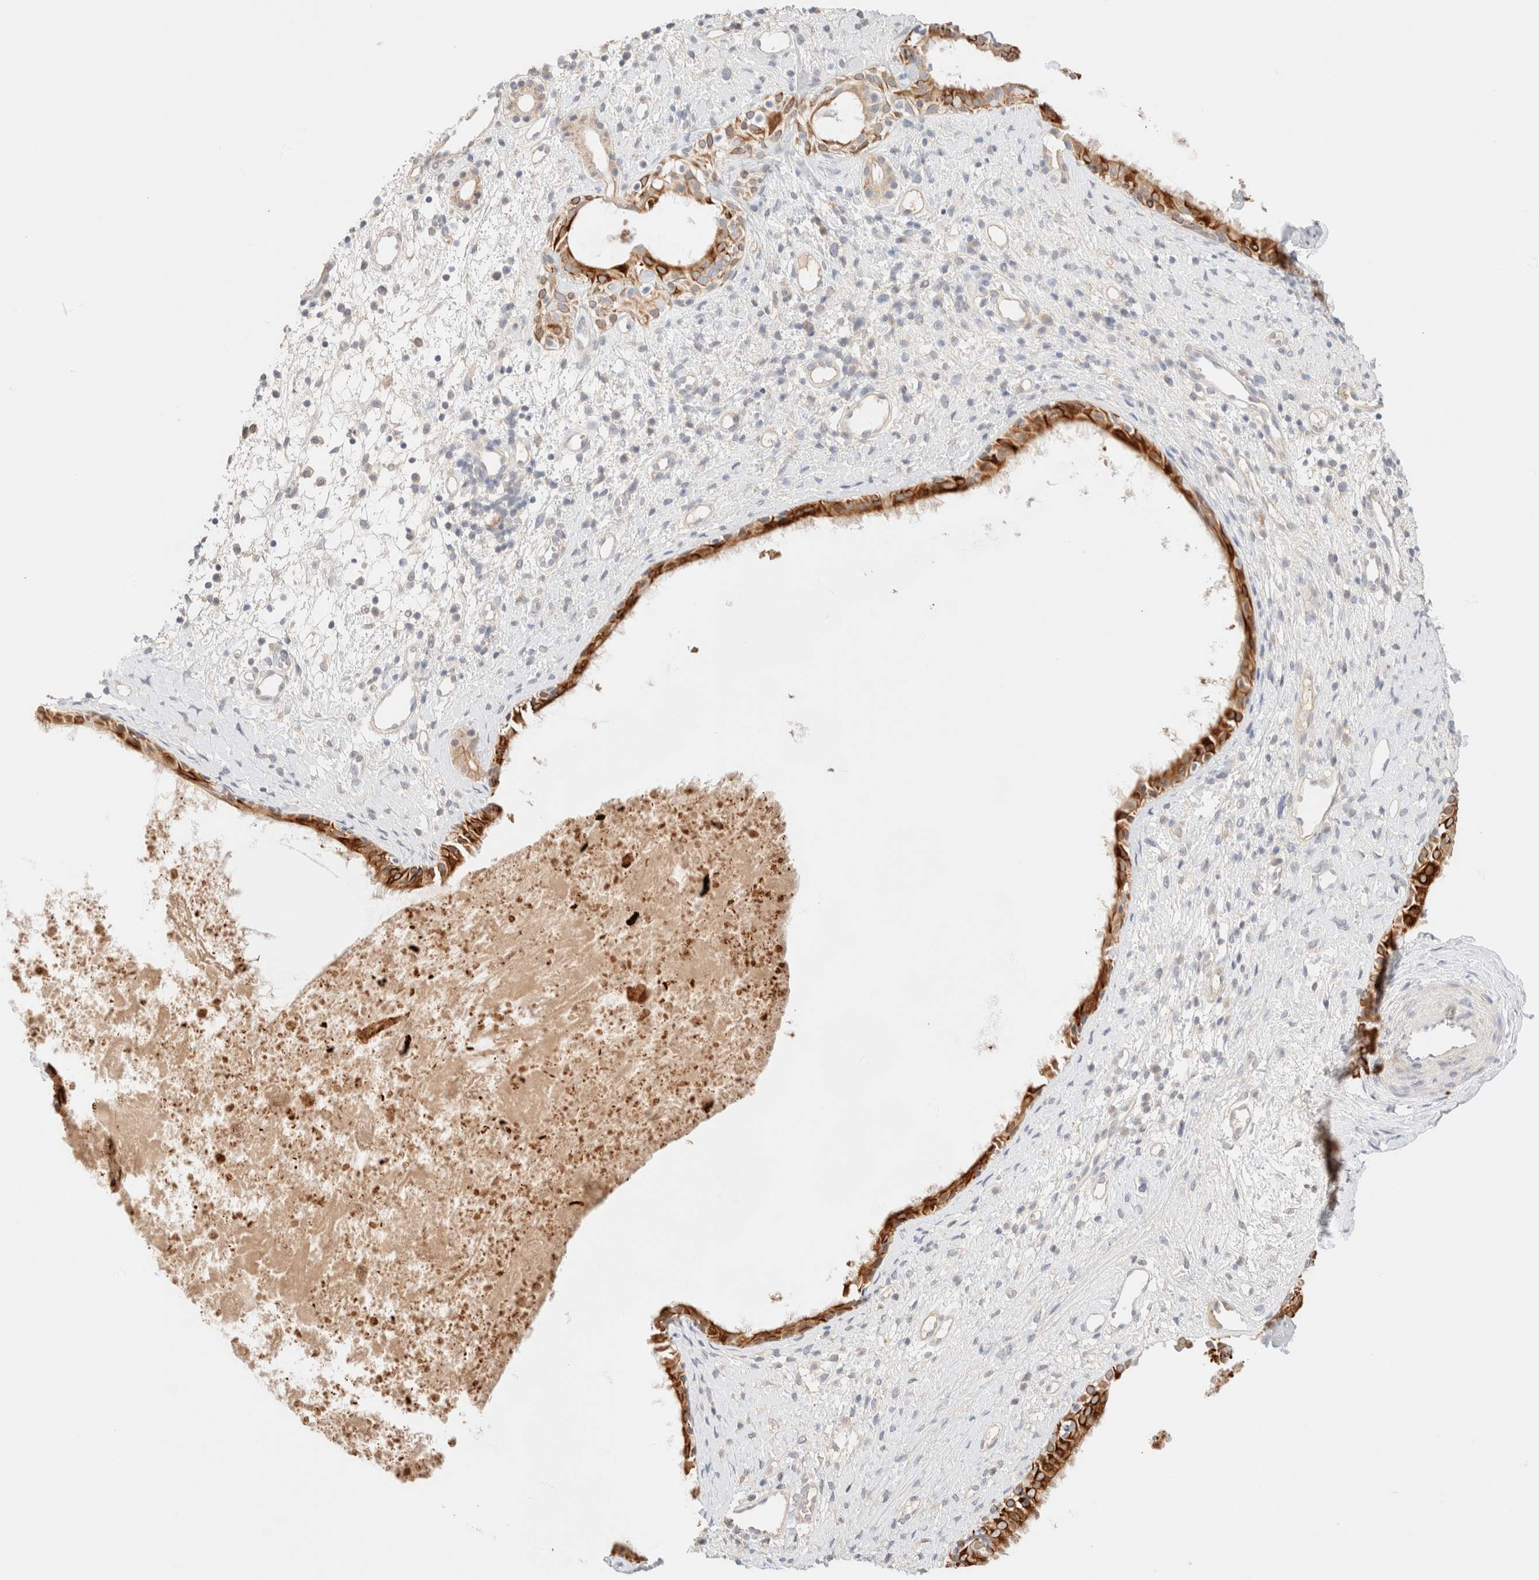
{"staining": {"intensity": "strong", "quantity": ">75%", "location": "cytoplasmic/membranous"}, "tissue": "nasopharynx", "cell_type": "Respiratory epithelial cells", "image_type": "normal", "snomed": [{"axis": "morphology", "description": "Normal tissue, NOS"}, {"axis": "topography", "description": "Nasopharynx"}], "caption": "Immunohistochemistry (IHC) micrograph of unremarkable nasopharynx stained for a protein (brown), which displays high levels of strong cytoplasmic/membranous staining in approximately >75% of respiratory epithelial cells.", "gene": "SGSM2", "patient": {"sex": "male", "age": 22}}